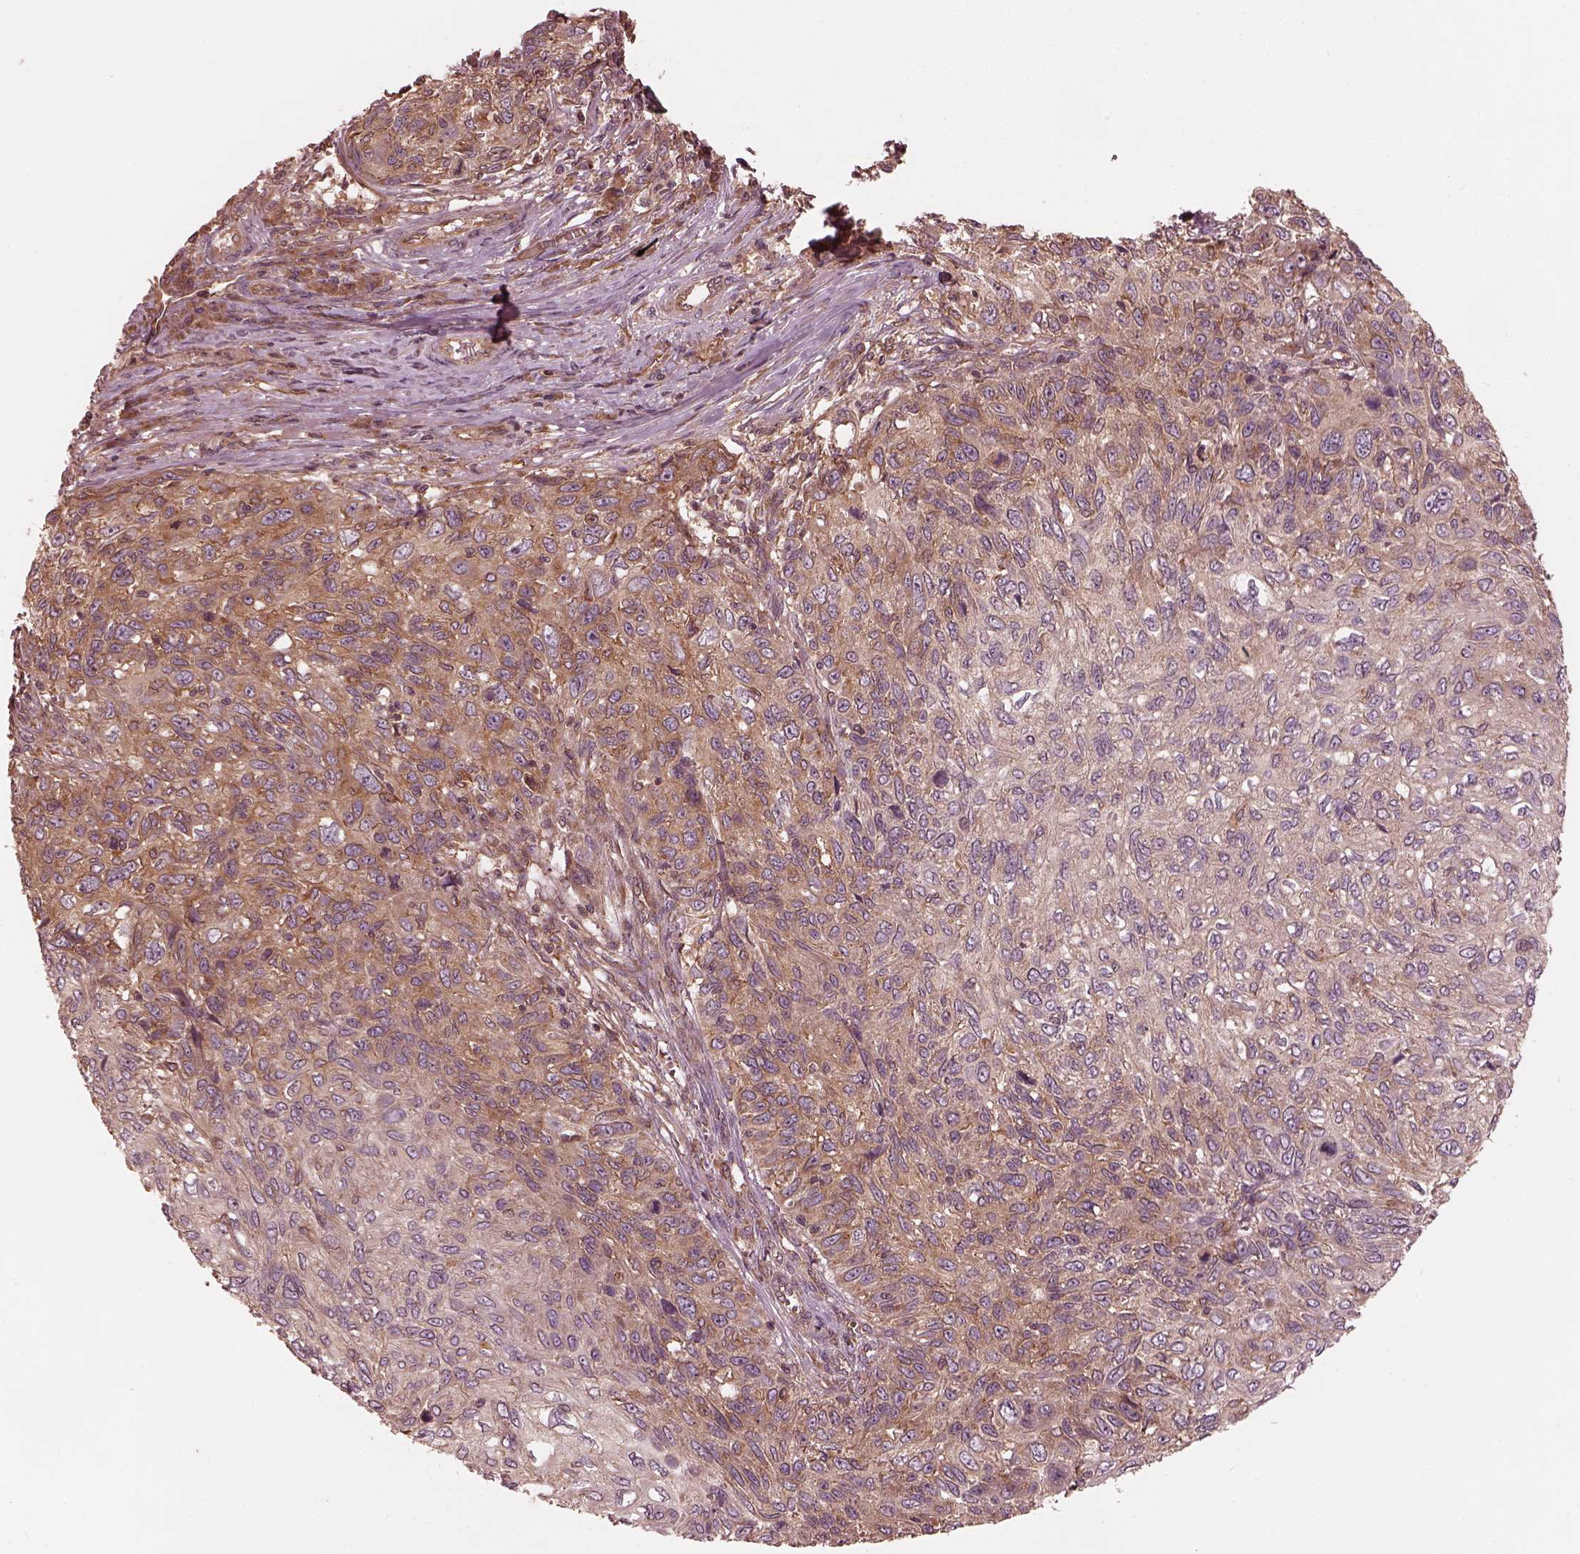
{"staining": {"intensity": "moderate", "quantity": "25%-75%", "location": "cytoplasmic/membranous"}, "tissue": "skin cancer", "cell_type": "Tumor cells", "image_type": "cancer", "snomed": [{"axis": "morphology", "description": "Squamous cell carcinoma, NOS"}, {"axis": "topography", "description": "Skin"}], "caption": "This is an image of immunohistochemistry (IHC) staining of skin cancer, which shows moderate staining in the cytoplasmic/membranous of tumor cells.", "gene": "PIK3R2", "patient": {"sex": "male", "age": 92}}